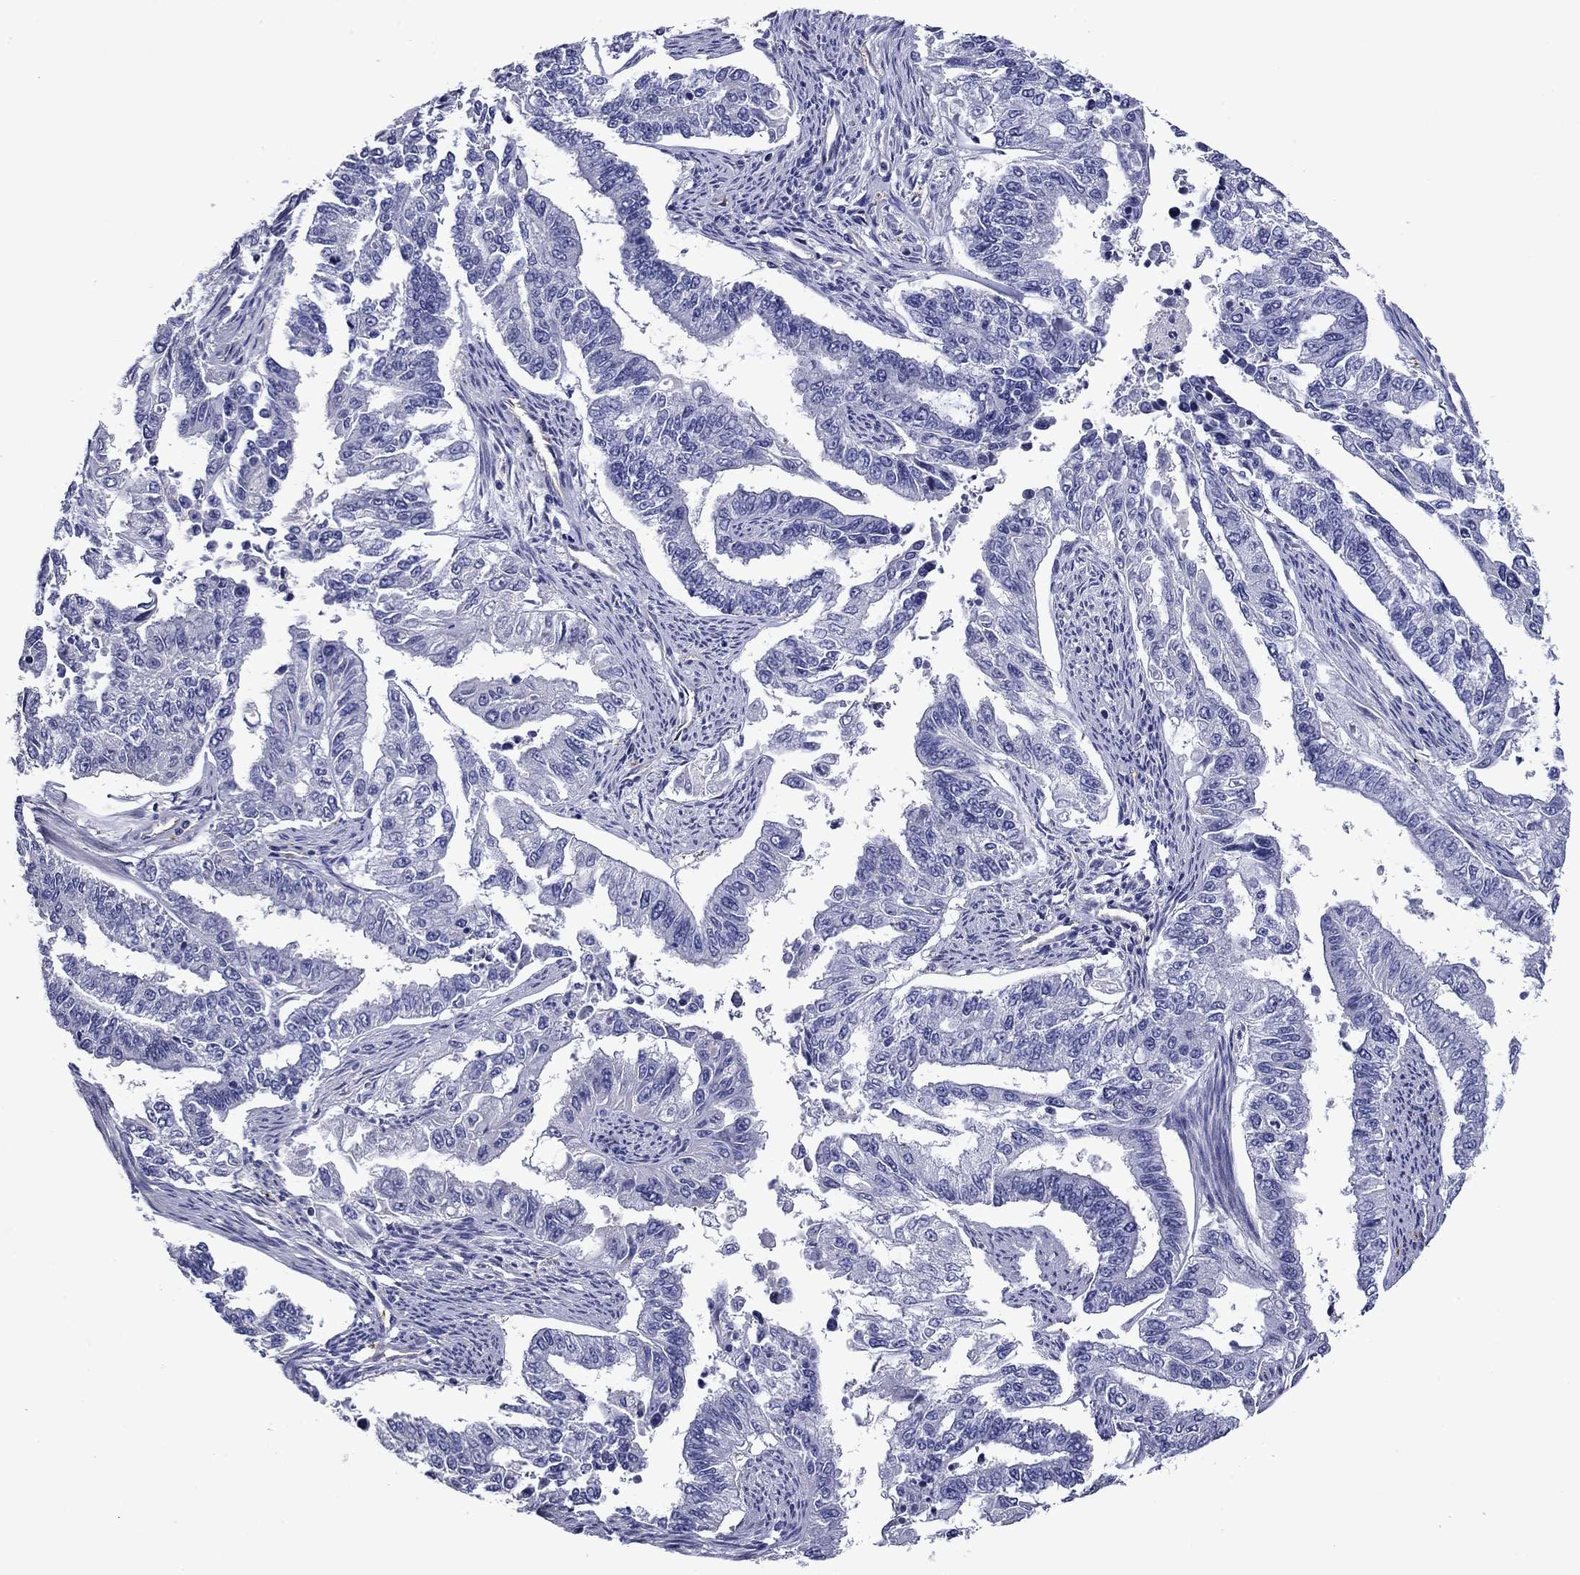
{"staining": {"intensity": "negative", "quantity": "none", "location": "none"}, "tissue": "endometrial cancer", "cell_type": "Tumor cells", "image_type": "cancer", "snomed": [{"axis": "morphology", "description": "Adenocarcinoma, NOS"}, {"axis": "topography", "description": "Uterus"}], "caption": "This is a histopathology image of IHC staining of endometrial adenocarcinoma, which shows no staining in tumor cells.", "gene": "CNDP1", "patient": {"sex": "female", "age": 59}}